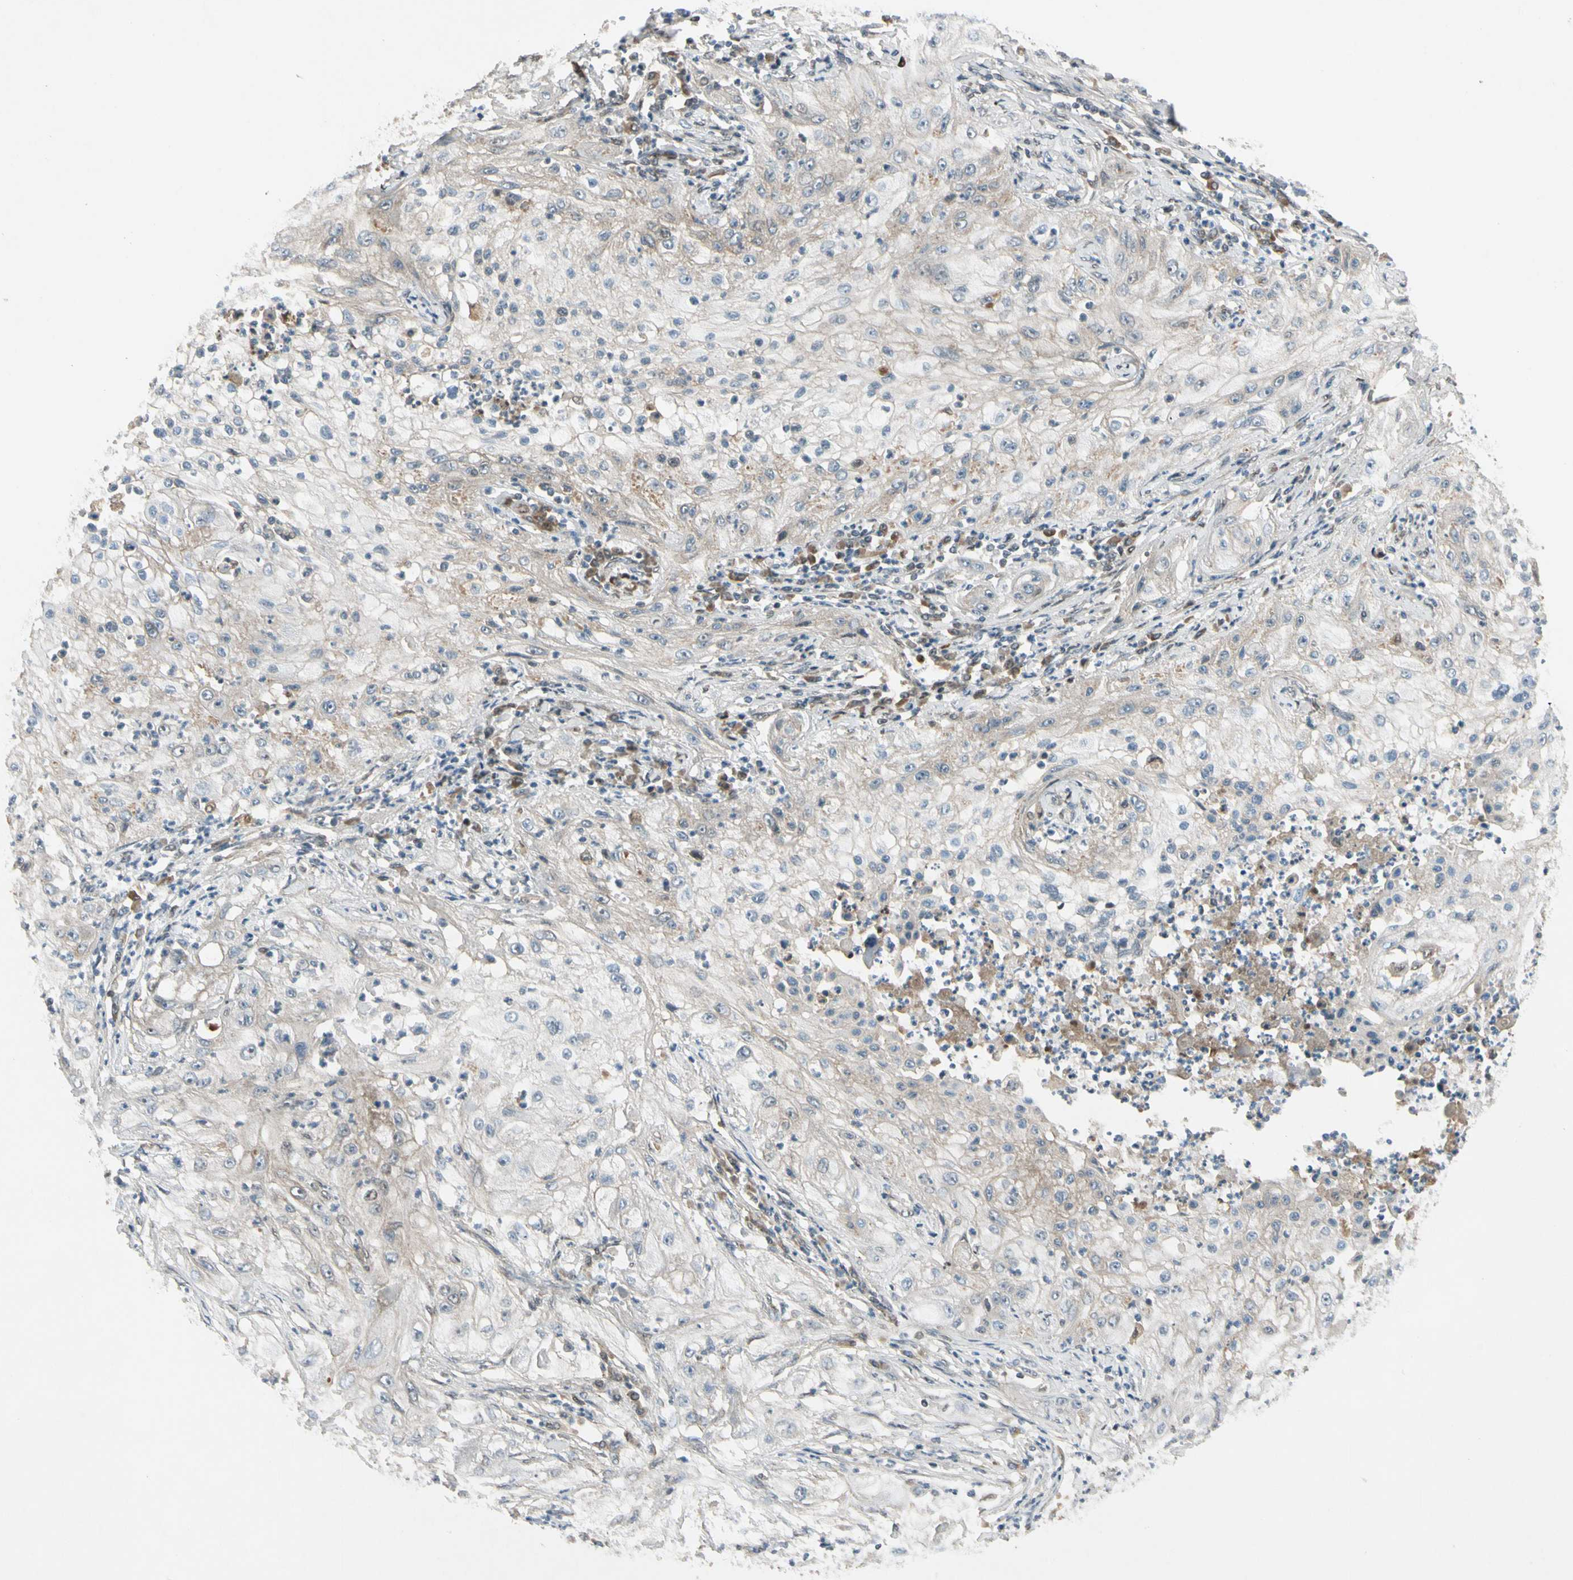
{"staining": {"intensity": "weak", "quantity": "25%-75%", "location": "cytoplasmic/membranous"}, "tissue": "lung cancer", "cell_type": "Tumor cells", "image_type": "cancer", "snomed": [{"axis": "morphology", "description": "Inflammation, NOS"}, {"axis": "morphology", "description": "Squamous cell carcinoma, NOS"}, {"axis": "topography", "description": "Lymph node"}, {"axis": "topography", "description": "Soft tissue"}, {"axis": "topography", "description": "Lung"}], "caption": "This micrograph reveals IHC staining of human lung cancer, with low weak cytoplasmic/membranous expression in about 25%-75% of tumor cells.", "gene": "GTF3A", "patient": {"sex": "male", "age": 66}}